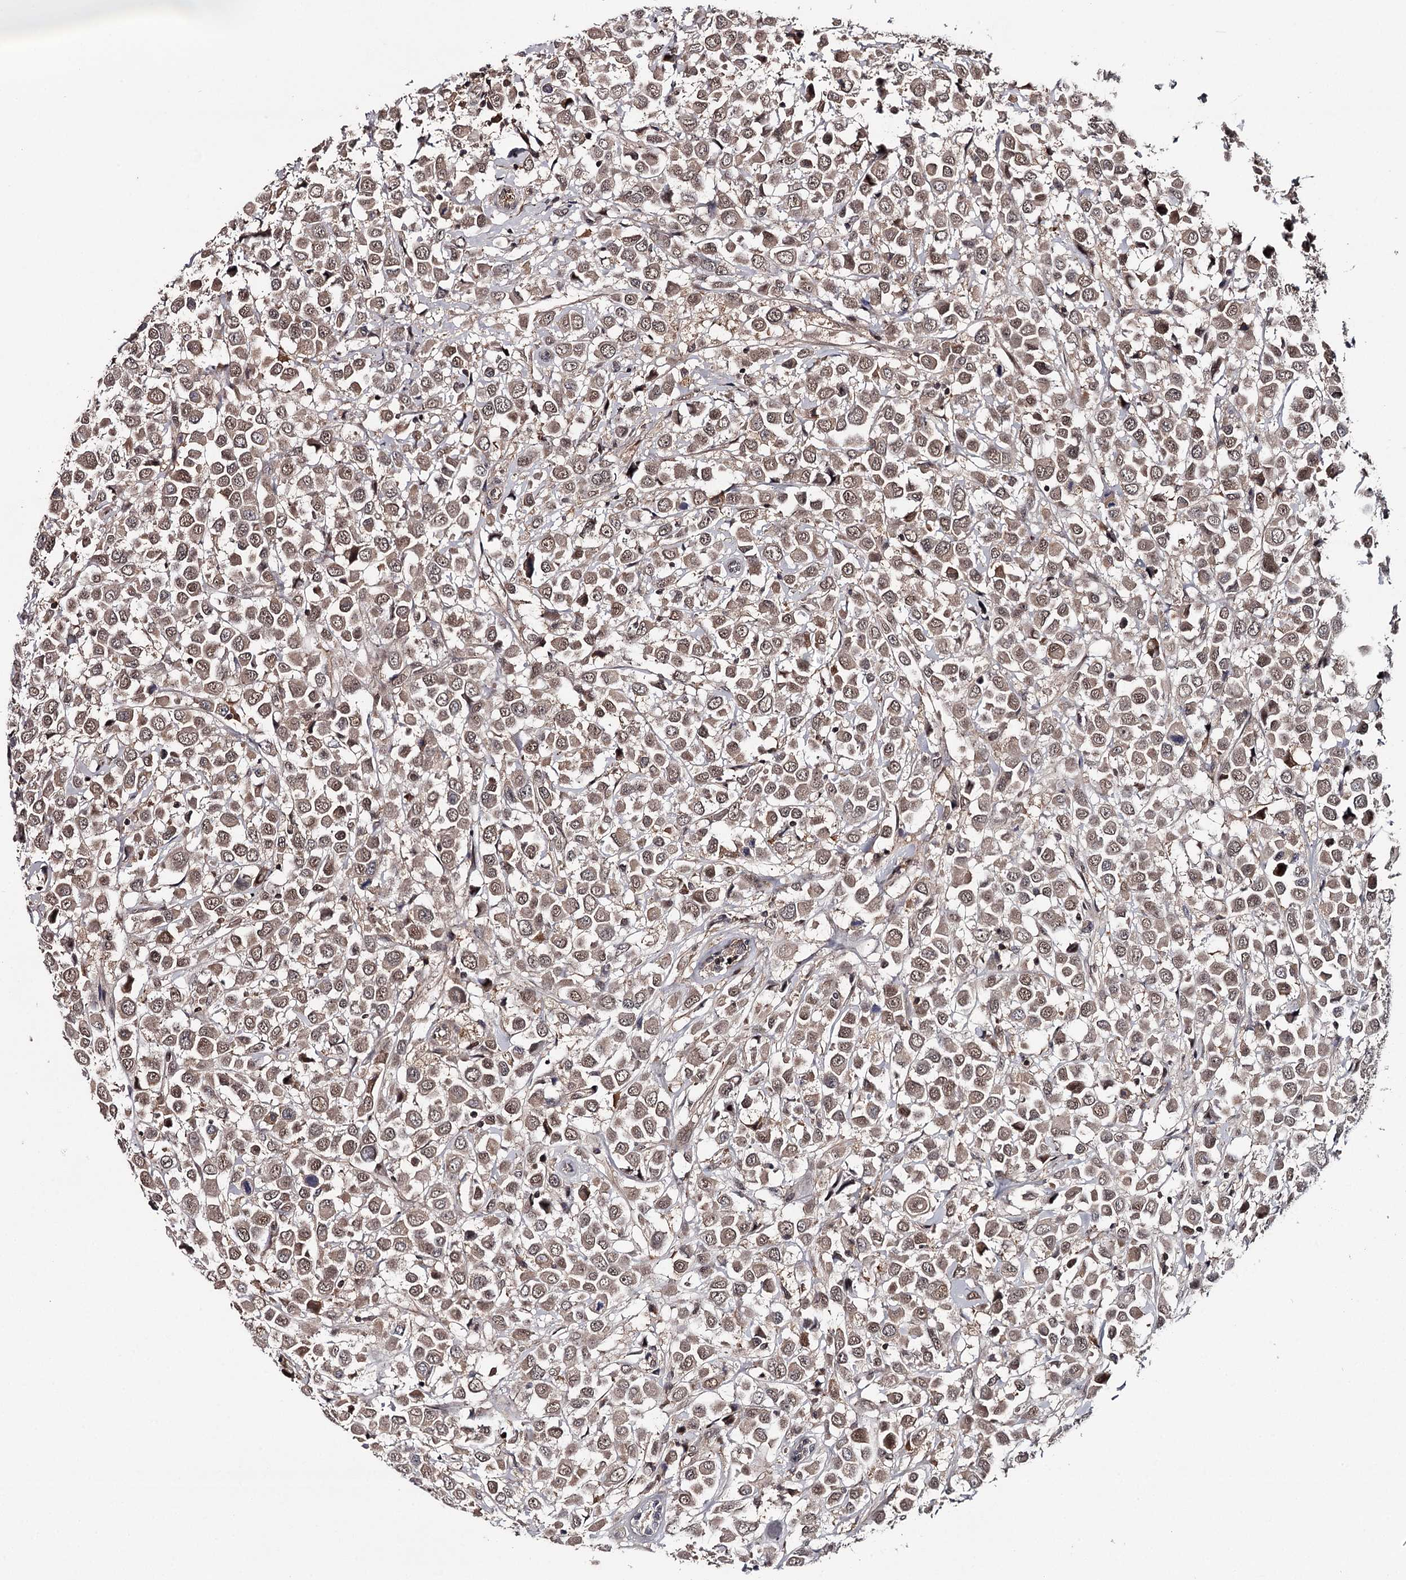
{"staining": {"intensity": "weak", "quantity": "<25%", "location": "cytoplasmic/membranous,nuclear"}, "tissue": "breast cancer", "cell_type": "Tumor cells", "image_type": "cancer", "snomed": [{"axis": "morphology", "description": "Duct carcinoma"}, {"axis": "topography", "description": "Breast"}], "caption": "Immunohistochemical staining of breast cancer exhibits no significant expression in tumor cells.", "gene": "GTSF1", "patient": {"sex": "female", "age": 61}}